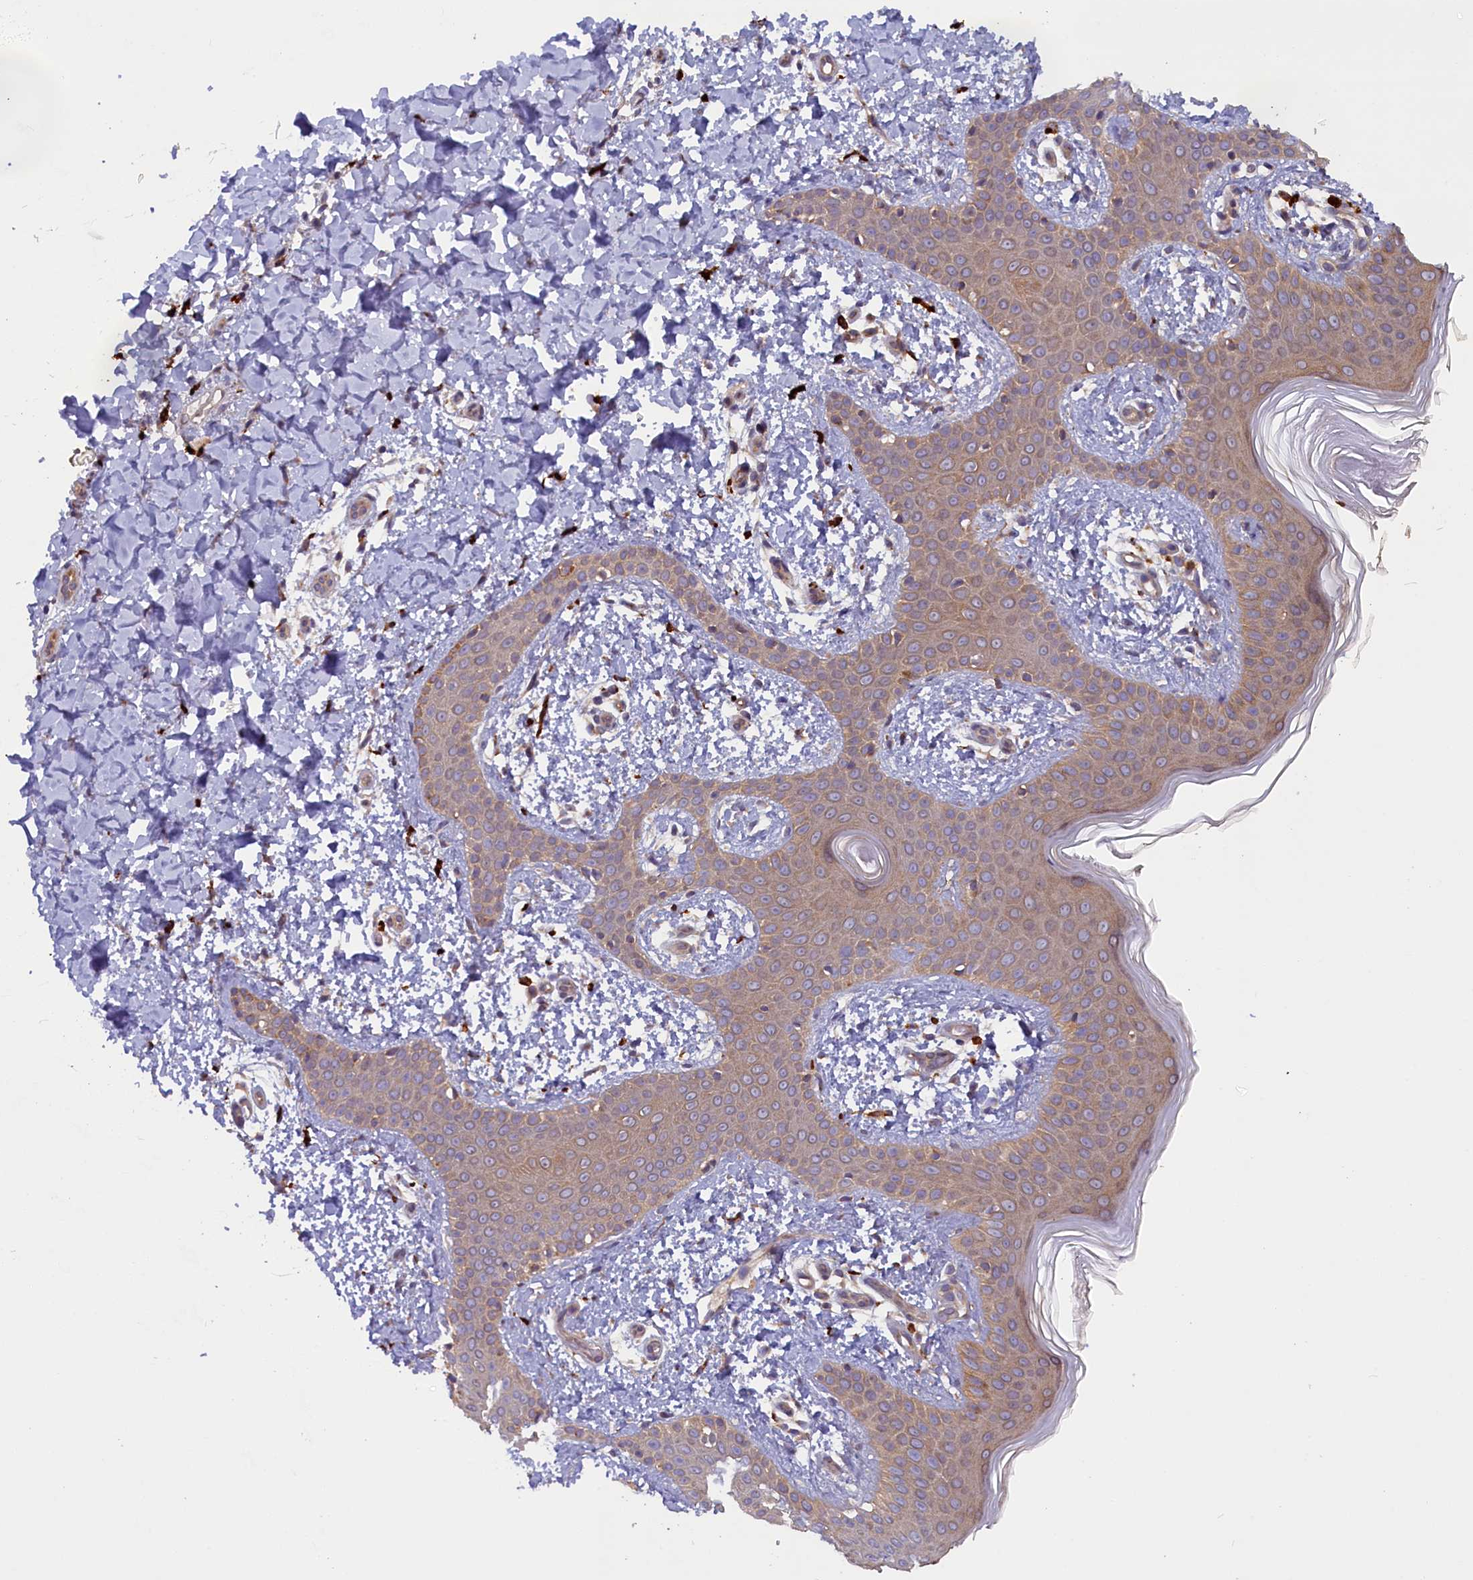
{"staining": {"intensity": "weak", "quantity": ">75%", "location": "cytoplasmic/membranous"}, "tissue": "skin", "cell_type": "Fibroblasts", "image_type": "normal", "snomed": [{"axis": "morphology", "description": "Normal tissue, NOS"}, {"axis": "topography", "description": "Skin"}], "caption": "Human skin stained with a brown dye reveals weak cytoplasmic/membranous positive expression in about >75% of fibroblasts.", "gene": "CCDC9B", "patient": {"sex": "male", "age": 36}}